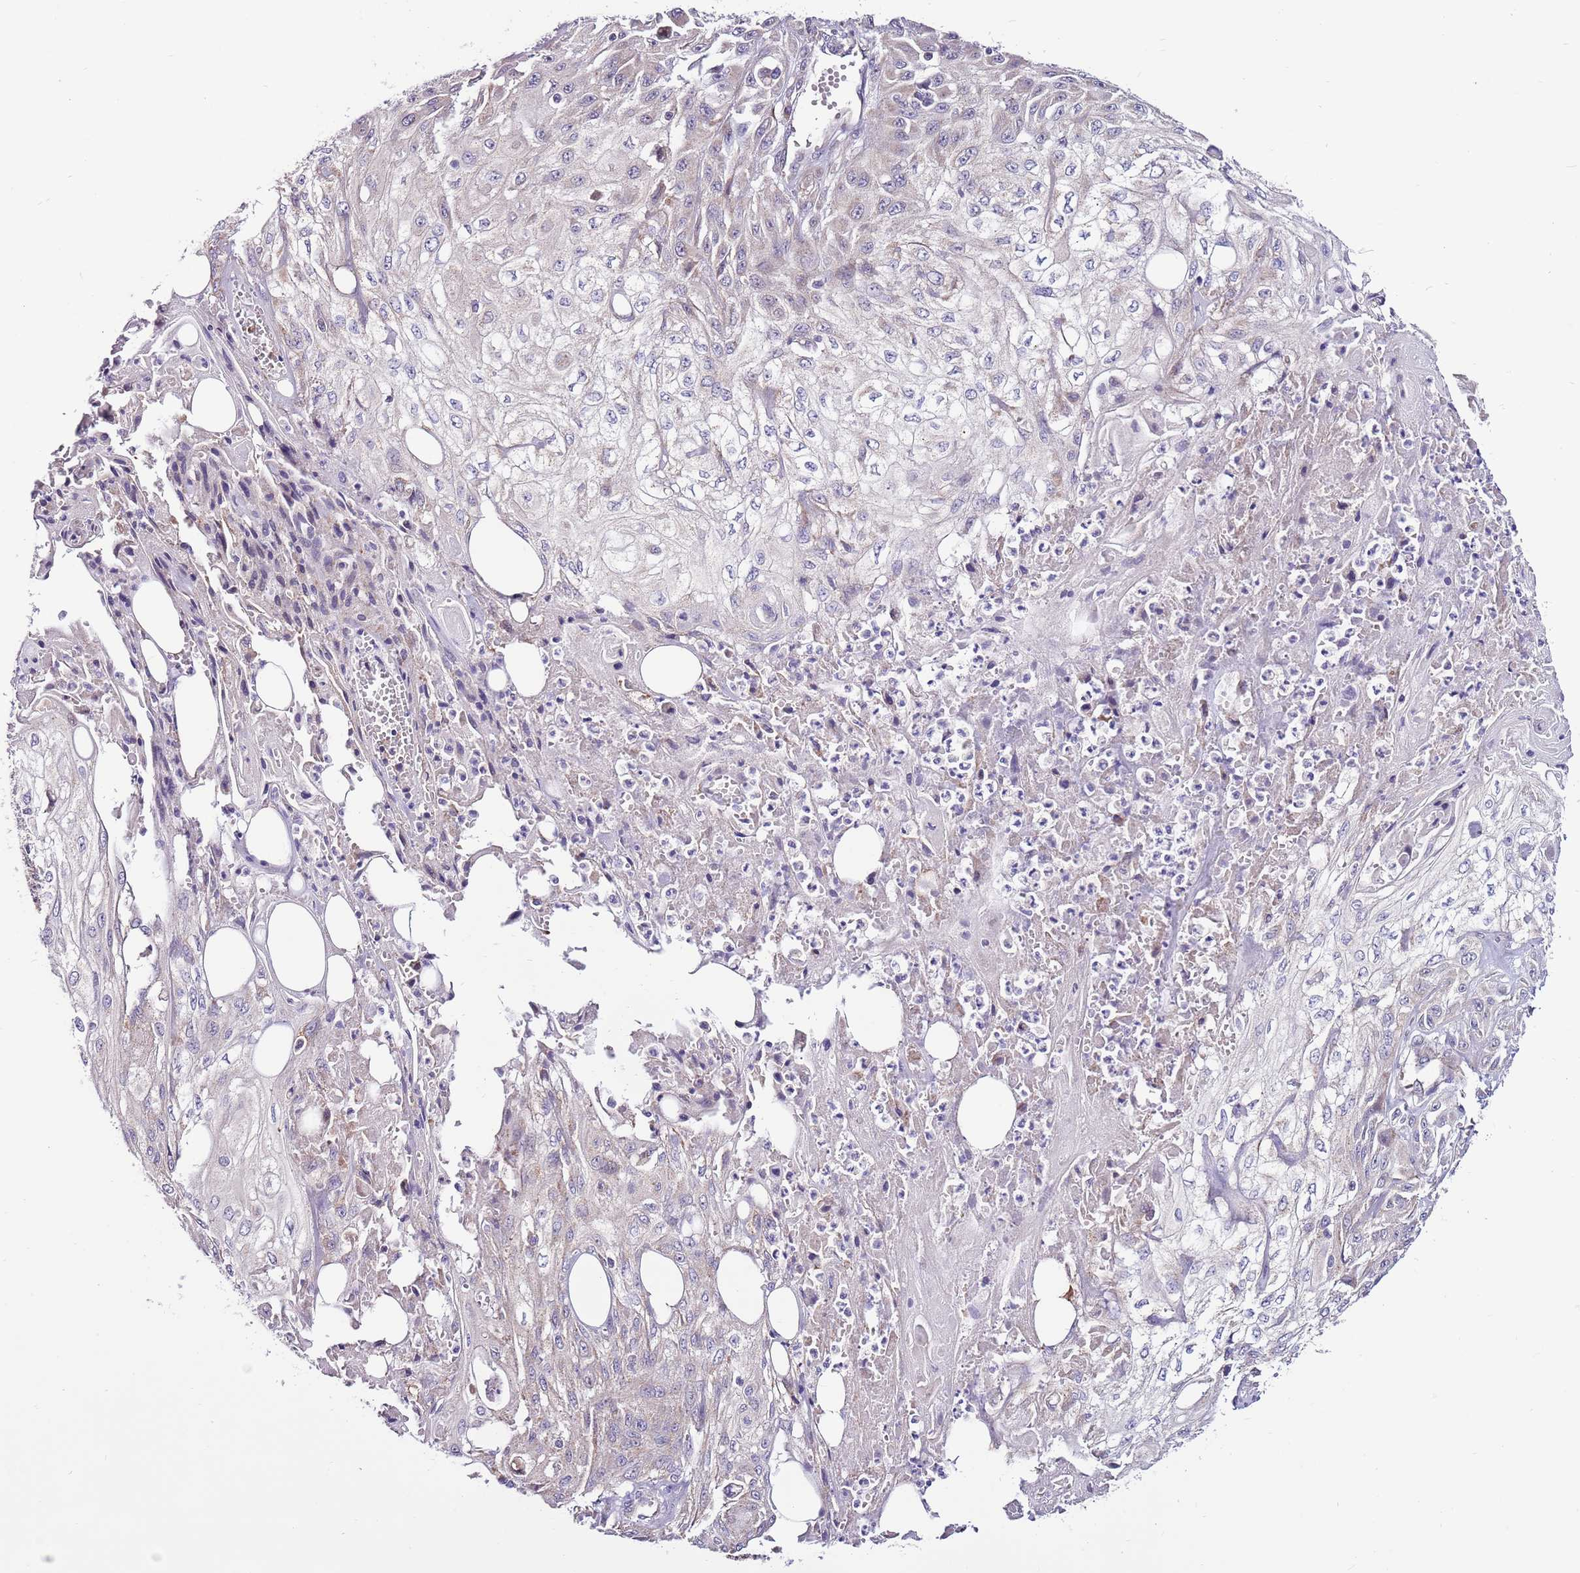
{"staining": {"intensity": "negative", "quantity": "none", "location": "none"}, "tissue": "skin cancer", "cell_type": "Tumor cells", "image_type": "cancer", "snomed": [{"axis": "morphology", "description": "Squamous cell carcinoma, NOS"}, {"axis": "morphology", "description": "Squamous cell carcinoma, metastatic, NOS"}, {"axis": "topography", "description": "Skin"}, {"axis": "topography", "description": "Lymph node"}], "caption": "Immunohistochemical staining of skin cancer shows no significant expression in tumor cells.", "gene": "SMG1", "patient": {"sex": "male", "age": 75}}